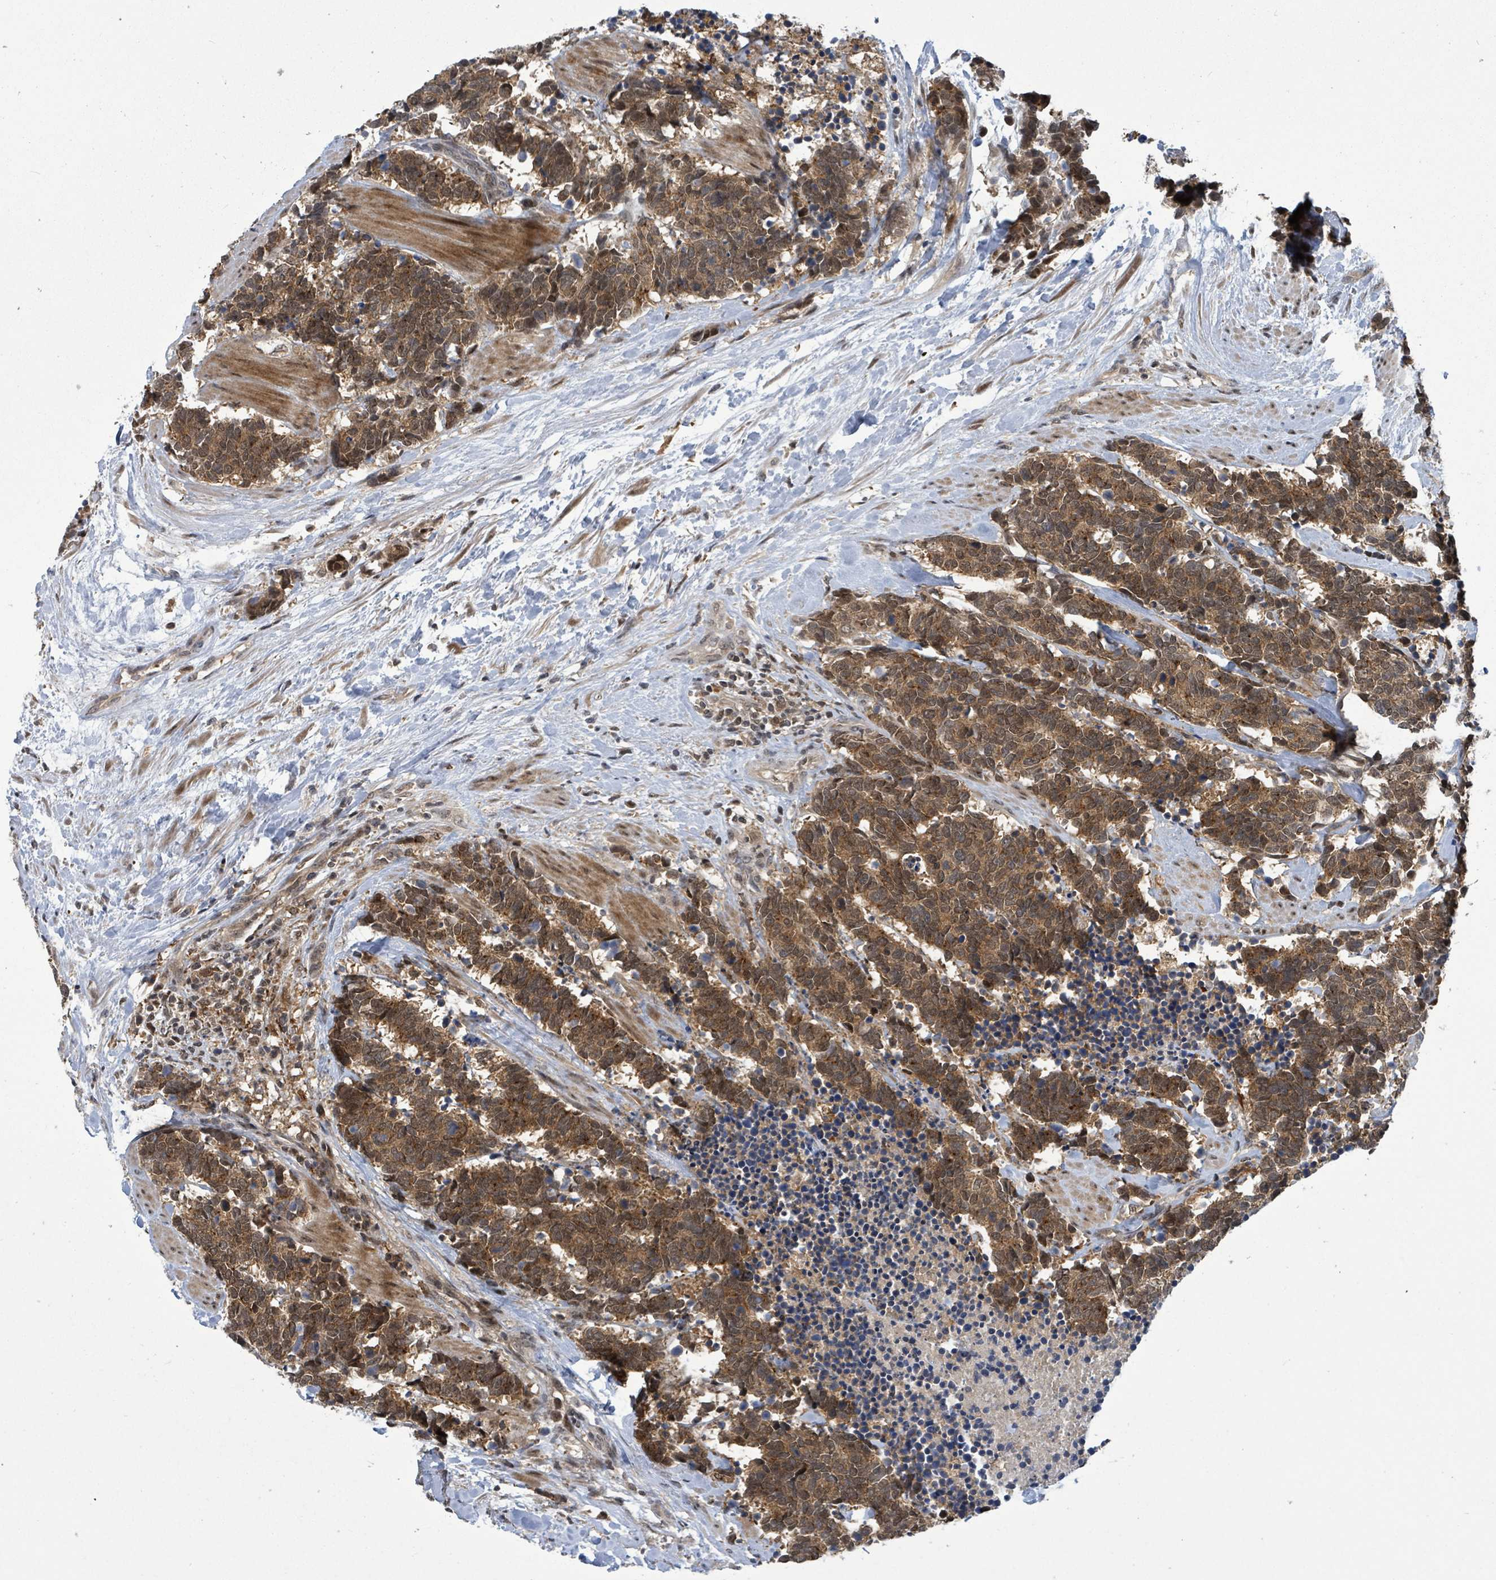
{"staining": {"intensity": "moderate", "quantity": ">75%", "location": "cytoplasmic/membranous"}, "tissue": "carcinoid", "cell_type": "Tumor cells", "image_type": "cancer", "snomed": [{"axis": "morphology", "description": "Carcinoma, NOS"}, {"axis": "morphology", "description": "Carcinoid, malignant, NOS"}, {"axis": "topography", "description": "Prostate"}], "caption": "Carcinoid stained with IHC demonstrates moderate cytoplasmic/membranous expression in about >75% of tumor cells.", "gene": "FBXO6", "patient": {"sex": "male", "age": 57}}